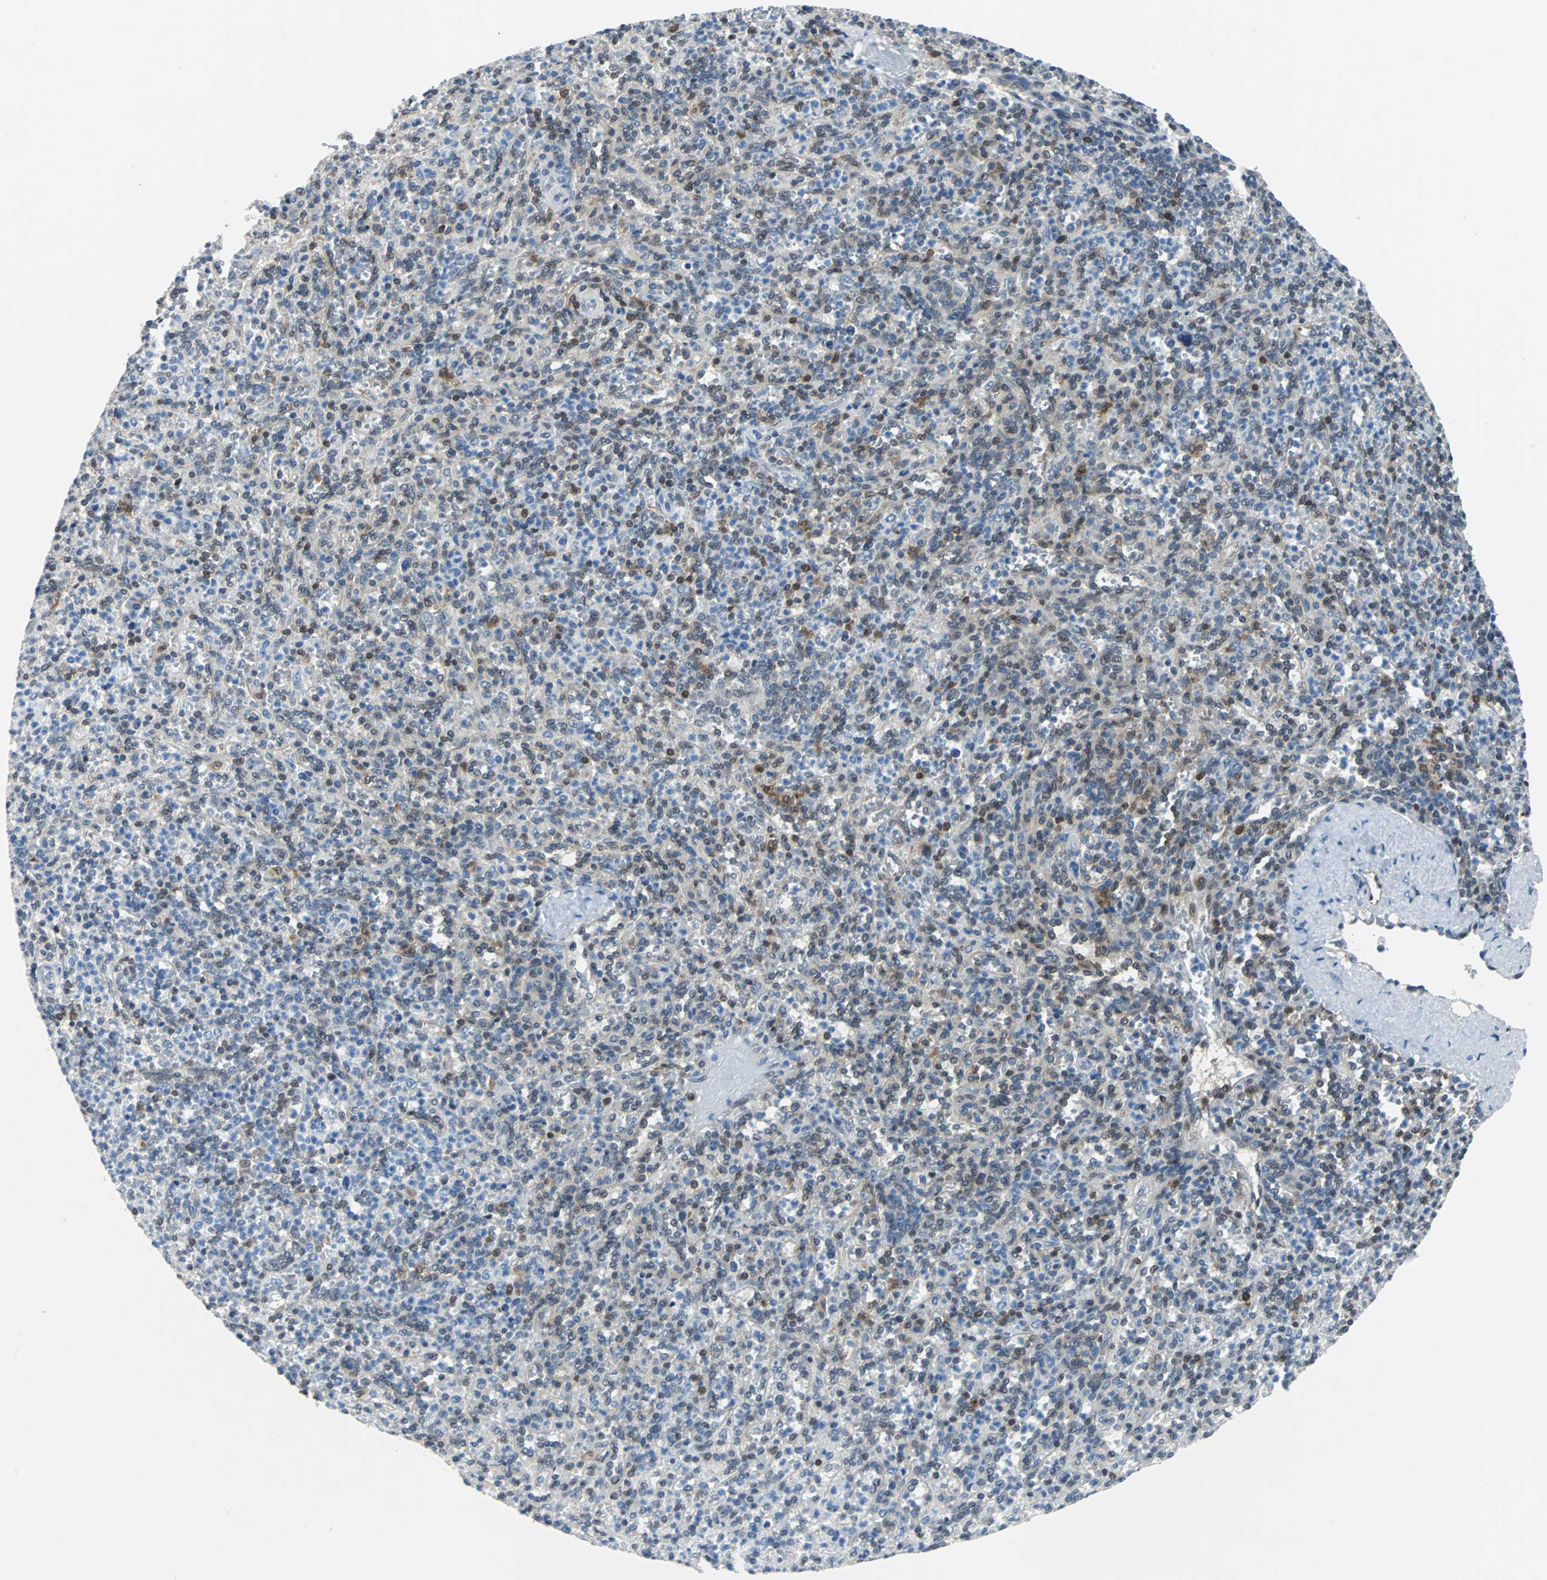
{"staining": {"intensity": "moderate", "quantity": "<25%", "location": "cytoplasmic/membranous,nuclear"}, "tissue": "spleen", "cell_type": "Cells in red pulp", "image_type": "normal", "snomed": [{"axis": "morphology", "description": "Normal tissue, NOS"}, {"axis": "topography", "description": "Spleen"}], "caption": "This is a micrograph of IHC staining of normal spleen, which shows moderate expression in the cytoplasmic/membranous,nuclear of cells in red pulp.", "gene": "MAP2K6", "patient": {"sex": "male", "age": 36}}